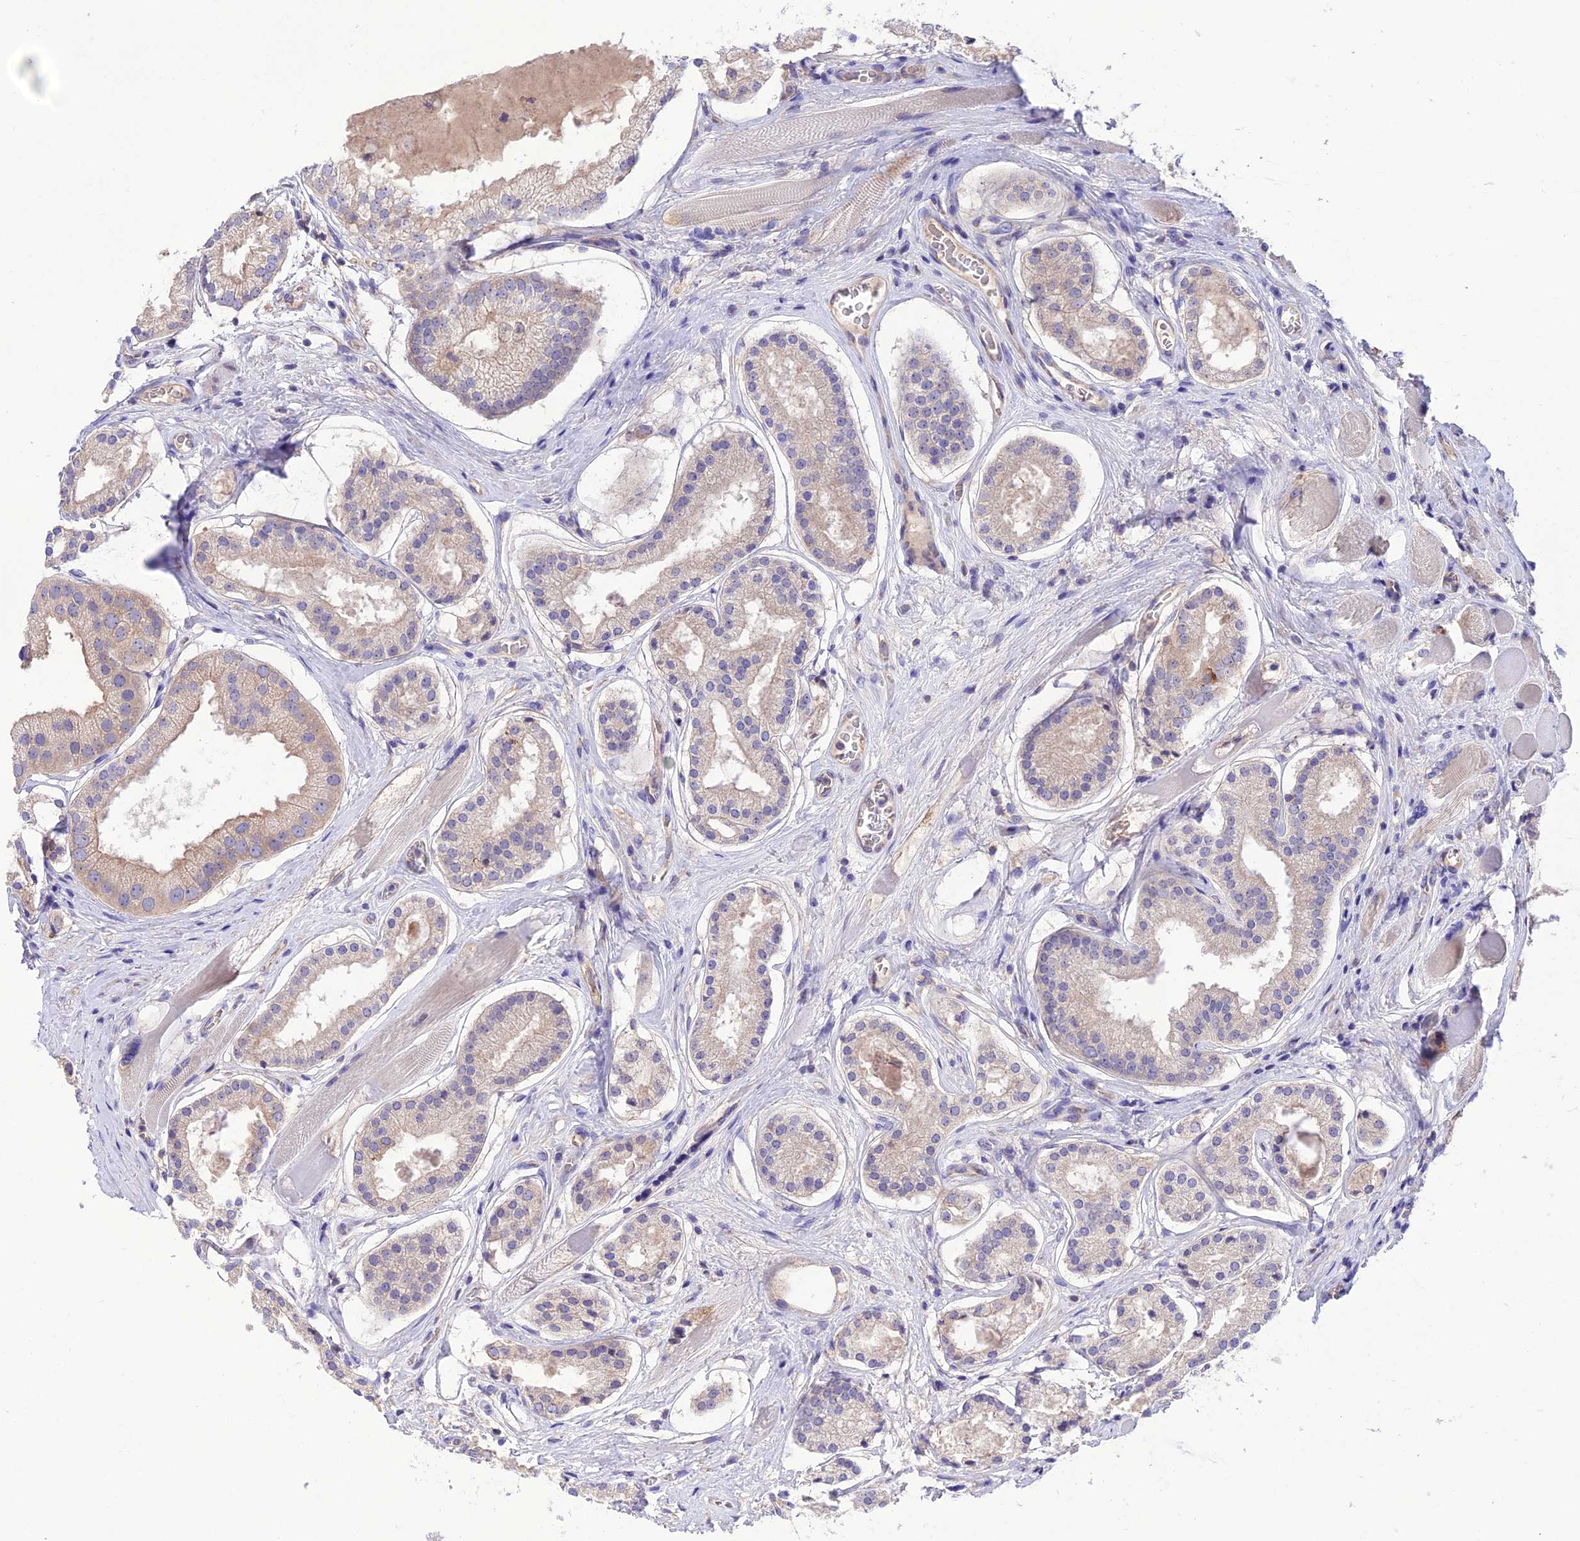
{"staining": {"intensity": "weak", "quantity": "<25%", "location": "cytoplasmic/membranous"}, "tissue": "prostate cancer", "cell_type": "Tumor cells", "image_type": "cancer", "snomed": [{"axis": "morphology", "description": "Adenocarcinoma, High grade"}, {"axis": "topography", "description": "Prostate"}], "caption": "High magnification brightfield microscopy of high-grade adenocarcinoma (prostate) stained with DAB (3,3'-diaminobenzidine) (brown) and counterstained with hematoxylin (blue): tumor cells show no significant positivity.", "gene": "BRME1", "patient": {"sex": "male", "age": 67}}